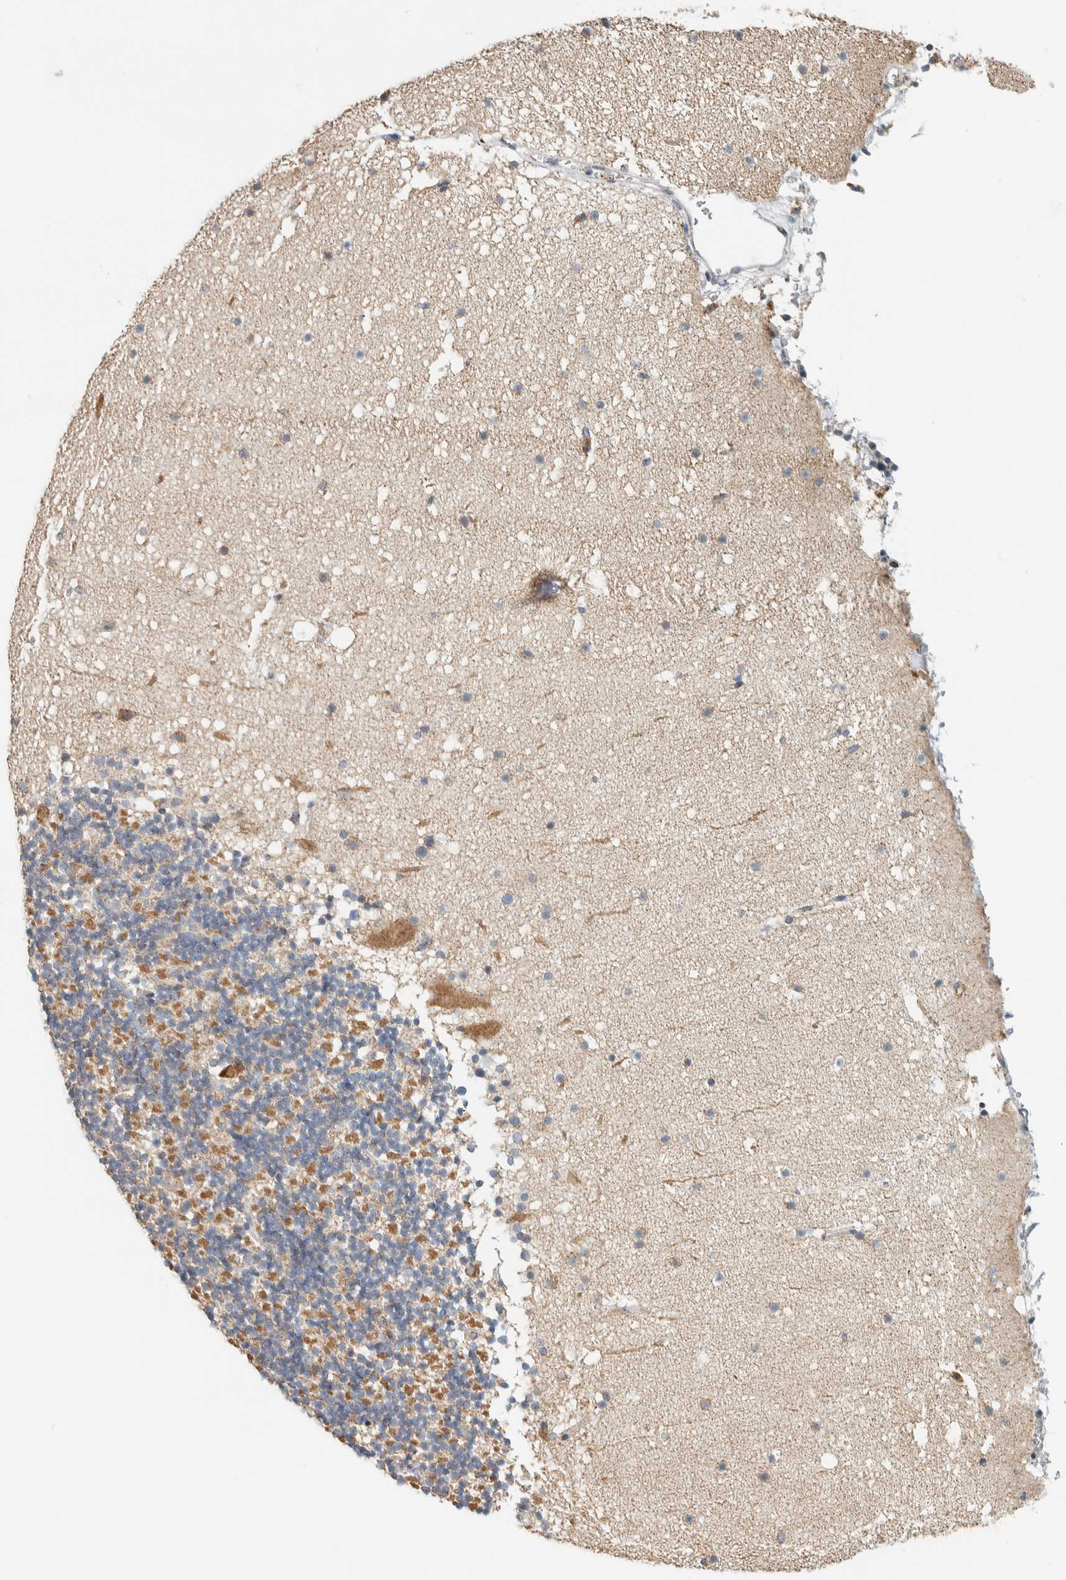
{"staining": {"intensity": "moderate", "quantity": "<25%", "location": "cytoplasmic/membranous"}, "tissue": "cerebellum", "cell_type": "Cells in granular layer", "image_type": "normal", "snomed": [{"axis": "morphology", "description": "Normal tissue, NOS"}, {"axis": "topography", "description": "Cerebellum"}], "caption": "A histopathology image of cerebellum stained for a protein demonstrates moderate cytoplasmic/membranous brown staining in cells in granular layer. (DAB (3,3'-diaminobenzidine) IHC, brown staining for protein, blue staining for nuclei).", "gene": "CCDC57", "patient": {"sex": "male", "age": 57}}